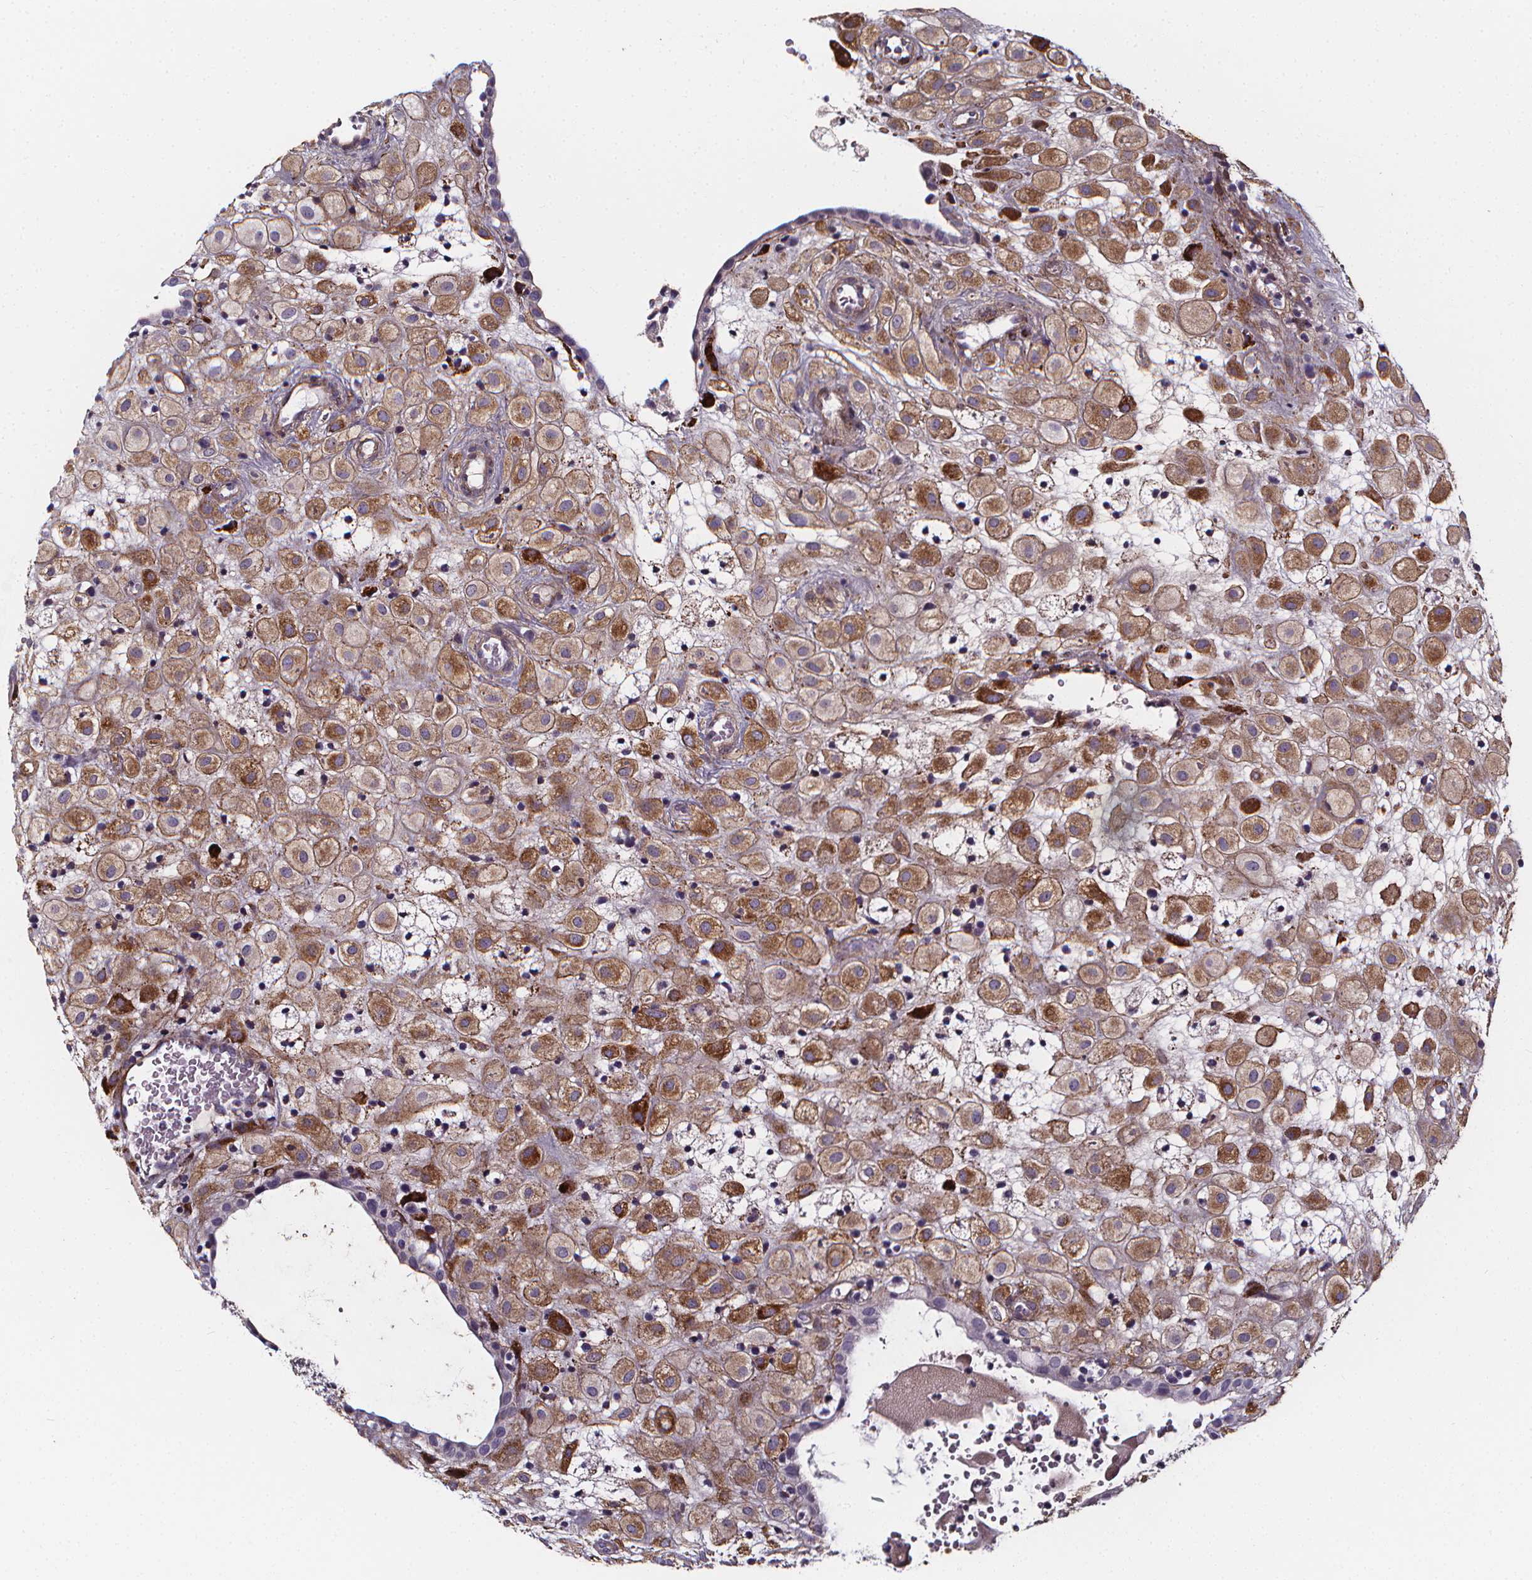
{"staining": {"intensity": "weak", "quantity": ">75%", "location": "cytoplasmic/membranous"}, "tissue": "placenta", "cell_type": "Decidual cells", "image_type": "normal", "snomed": [{"axis": "morphology", "description": "Normal tissue, NOS"}, {"axis": "topography", "description": "Placenta"}], "caption": "Immunohistochemical staining of benign human placenta reveals weak cytoplasmic/membranous protein expression in about >75% of decidual cells.", "gene": "AEBP1", "patient": {"sex": "female", "age": 24}}